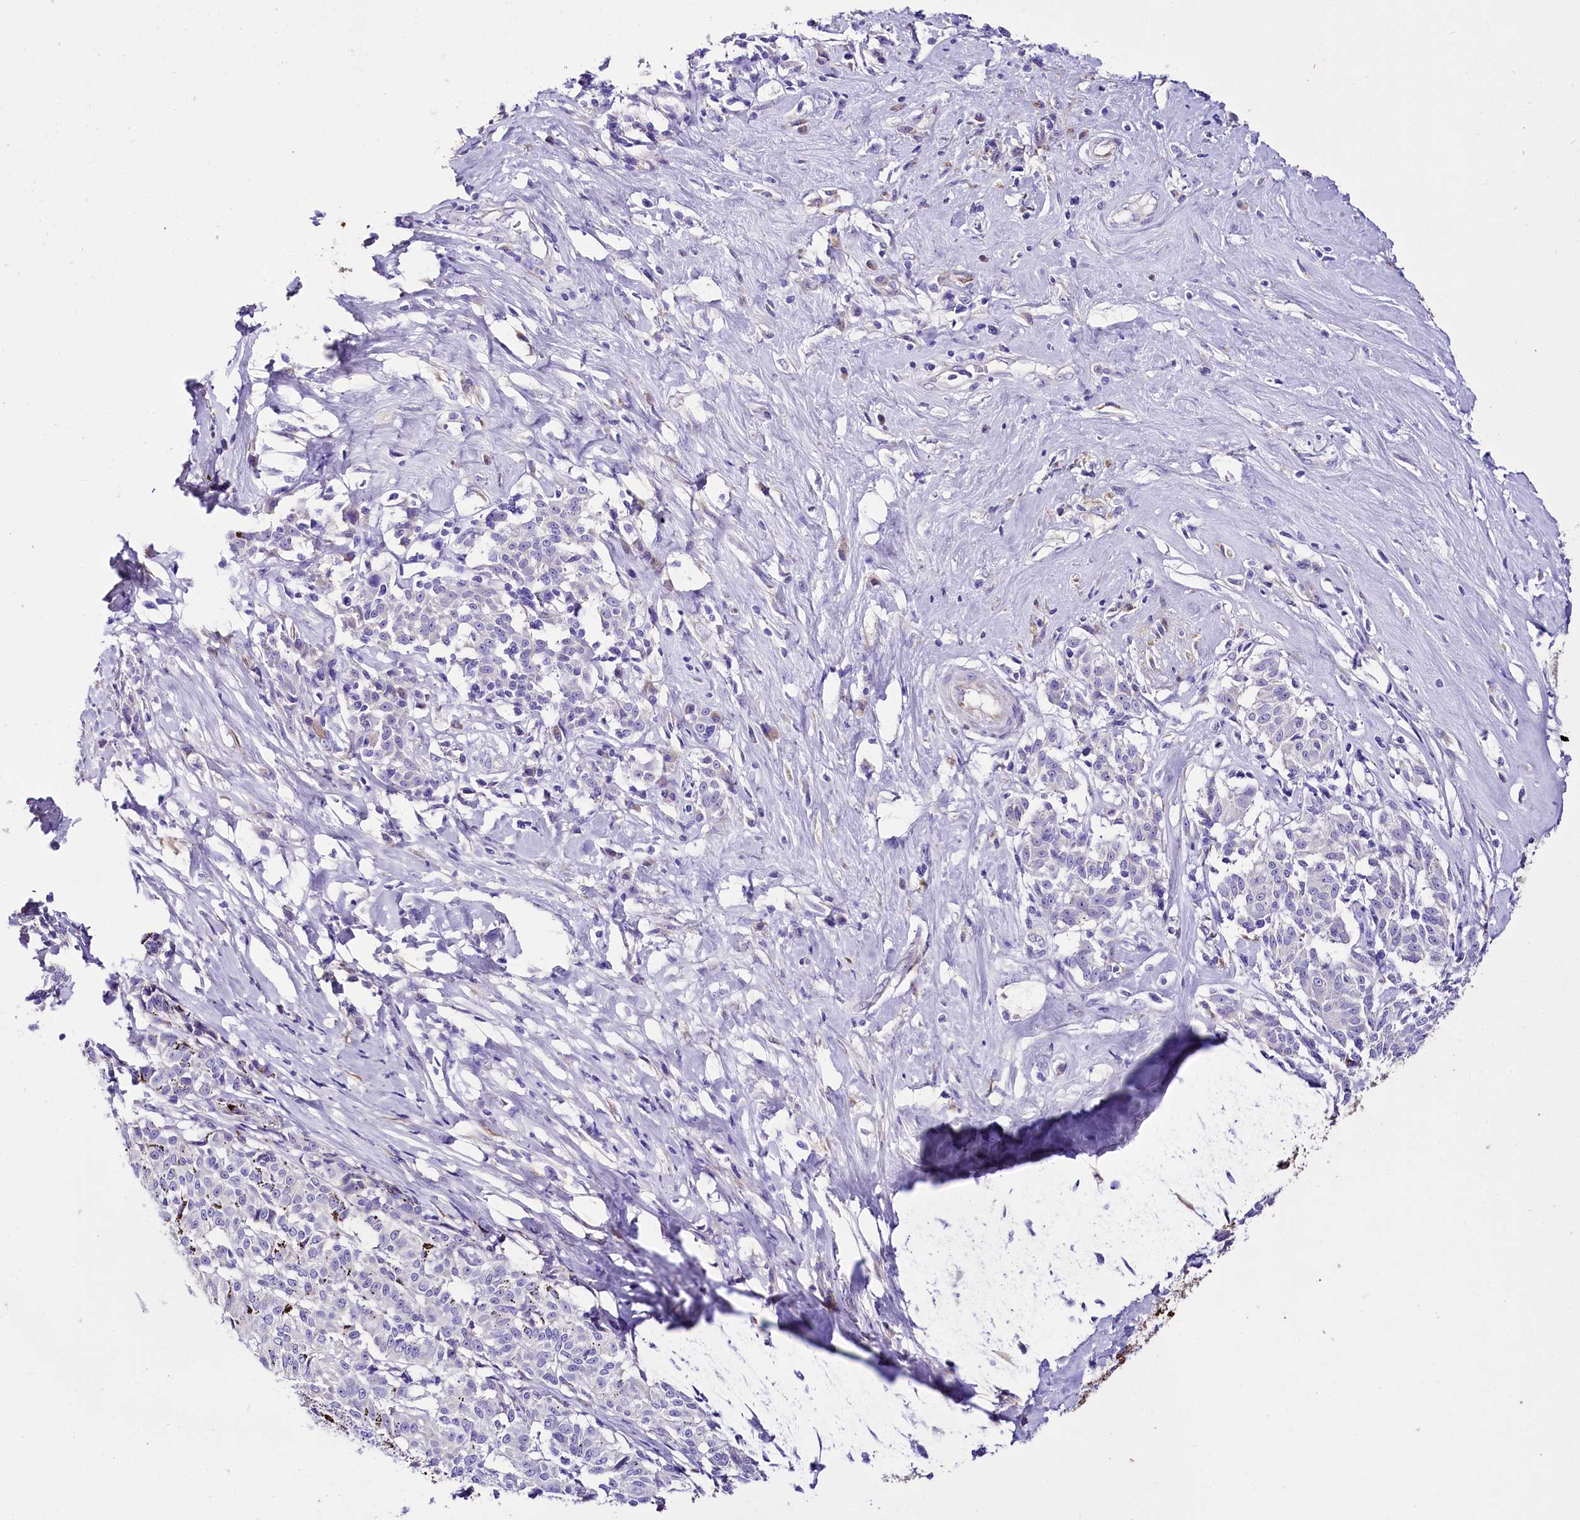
{"staining": {"intensity": "negative", "quantity": "none", "location": "none"}, "tissue": "melanoma", "cell_type": "Tumor cells", "image_type": "cancer", "snomed": [{"axis": "morphology", "description": "Malignant melanoma, NOS"}, {"axis": "topography", "description": "Skin"}], "caption": "Immunohistochemistry of malignant melanoma demonstrates no staining in tumor cells.", "gene": "A2ML1", "patient": {"sex": "female", "age": 72}}